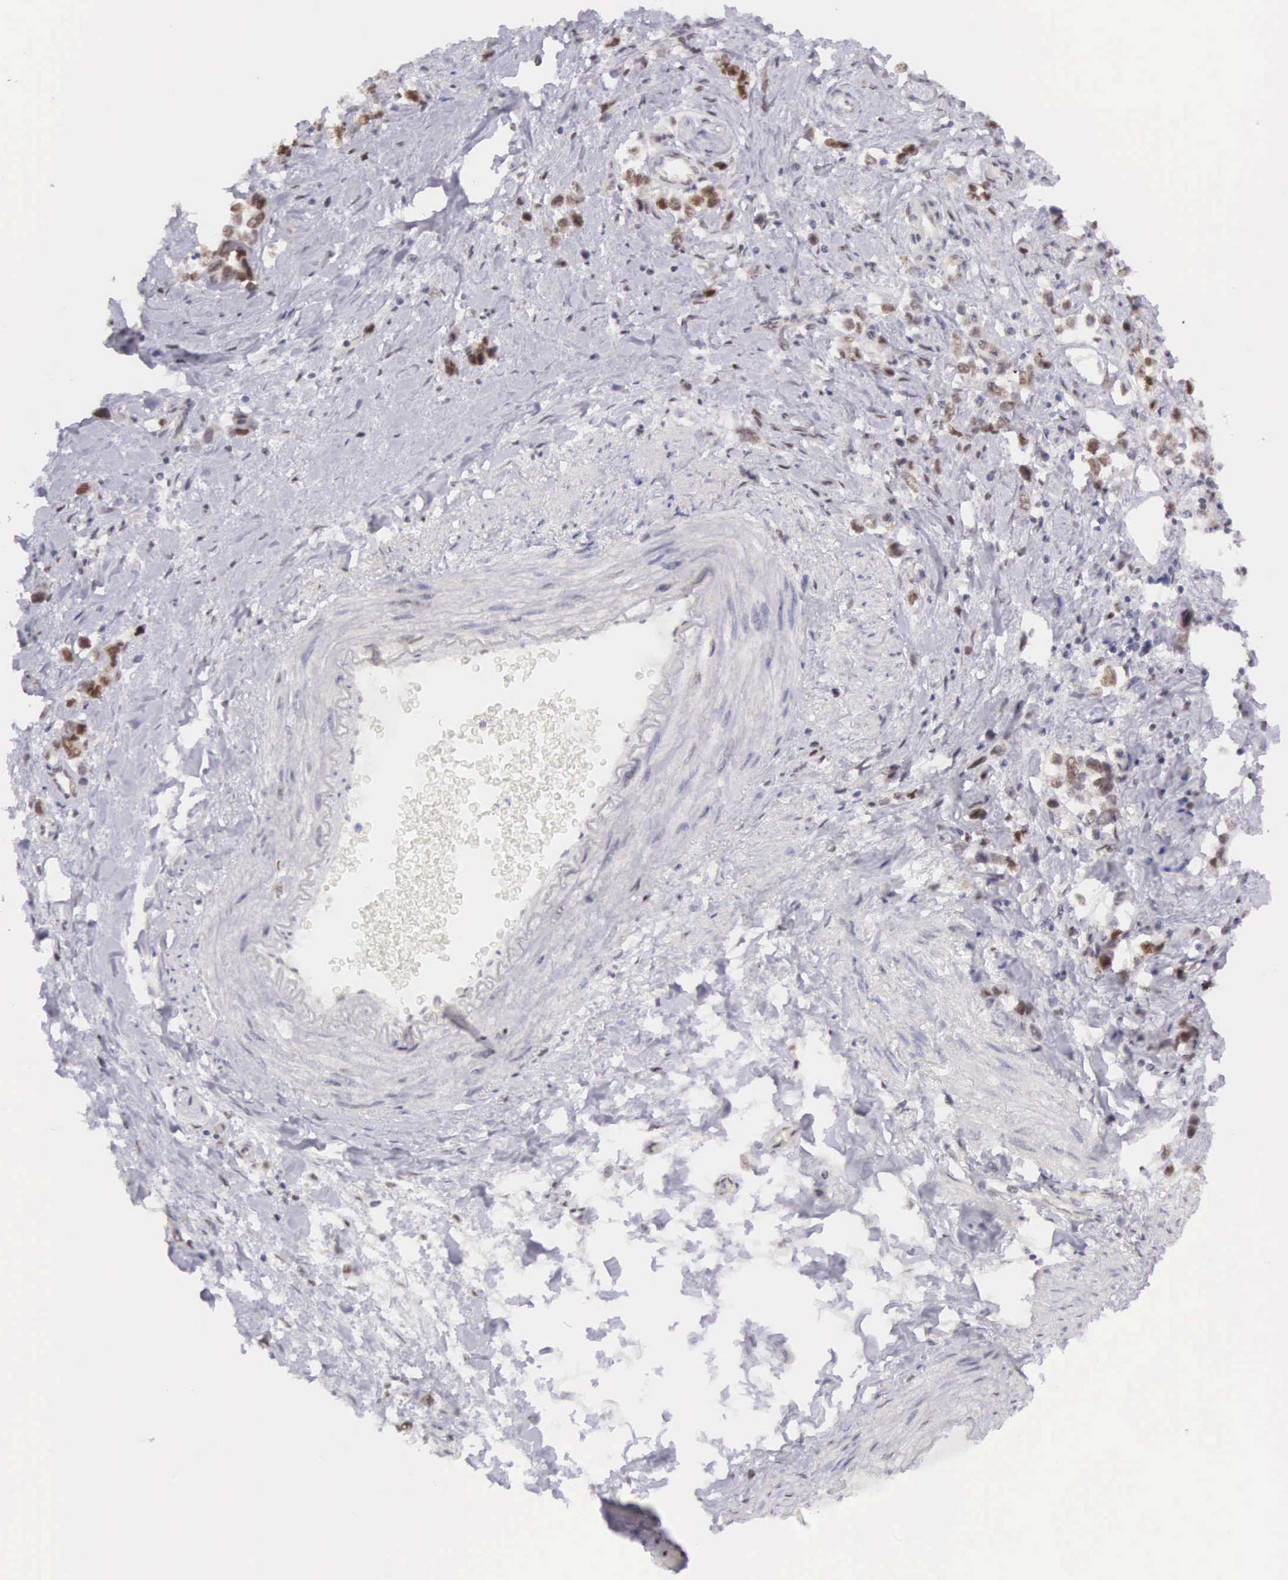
{"staining": {"intensity": "moderate", "quantity": "25%-75%", "location": "nuclear"}, "tissue": "stomach cancer", "cell_type": "Tumor cells", "image_type": "cancer", "snomed": [{"axis": "morphology", "description": "Adenocarcinoma, NOS"}, {"axis": "topography", "description": "Stomach, upper"}], "caption": "Immunohistochemical staining of human stomach cancer (adenocarcinoma) shows medium levels of moderate nuclear positivity in about 25%-75% of tumor cells.", "gene": "CCDC117", "patient": {"sex": "male", "age": 76}}